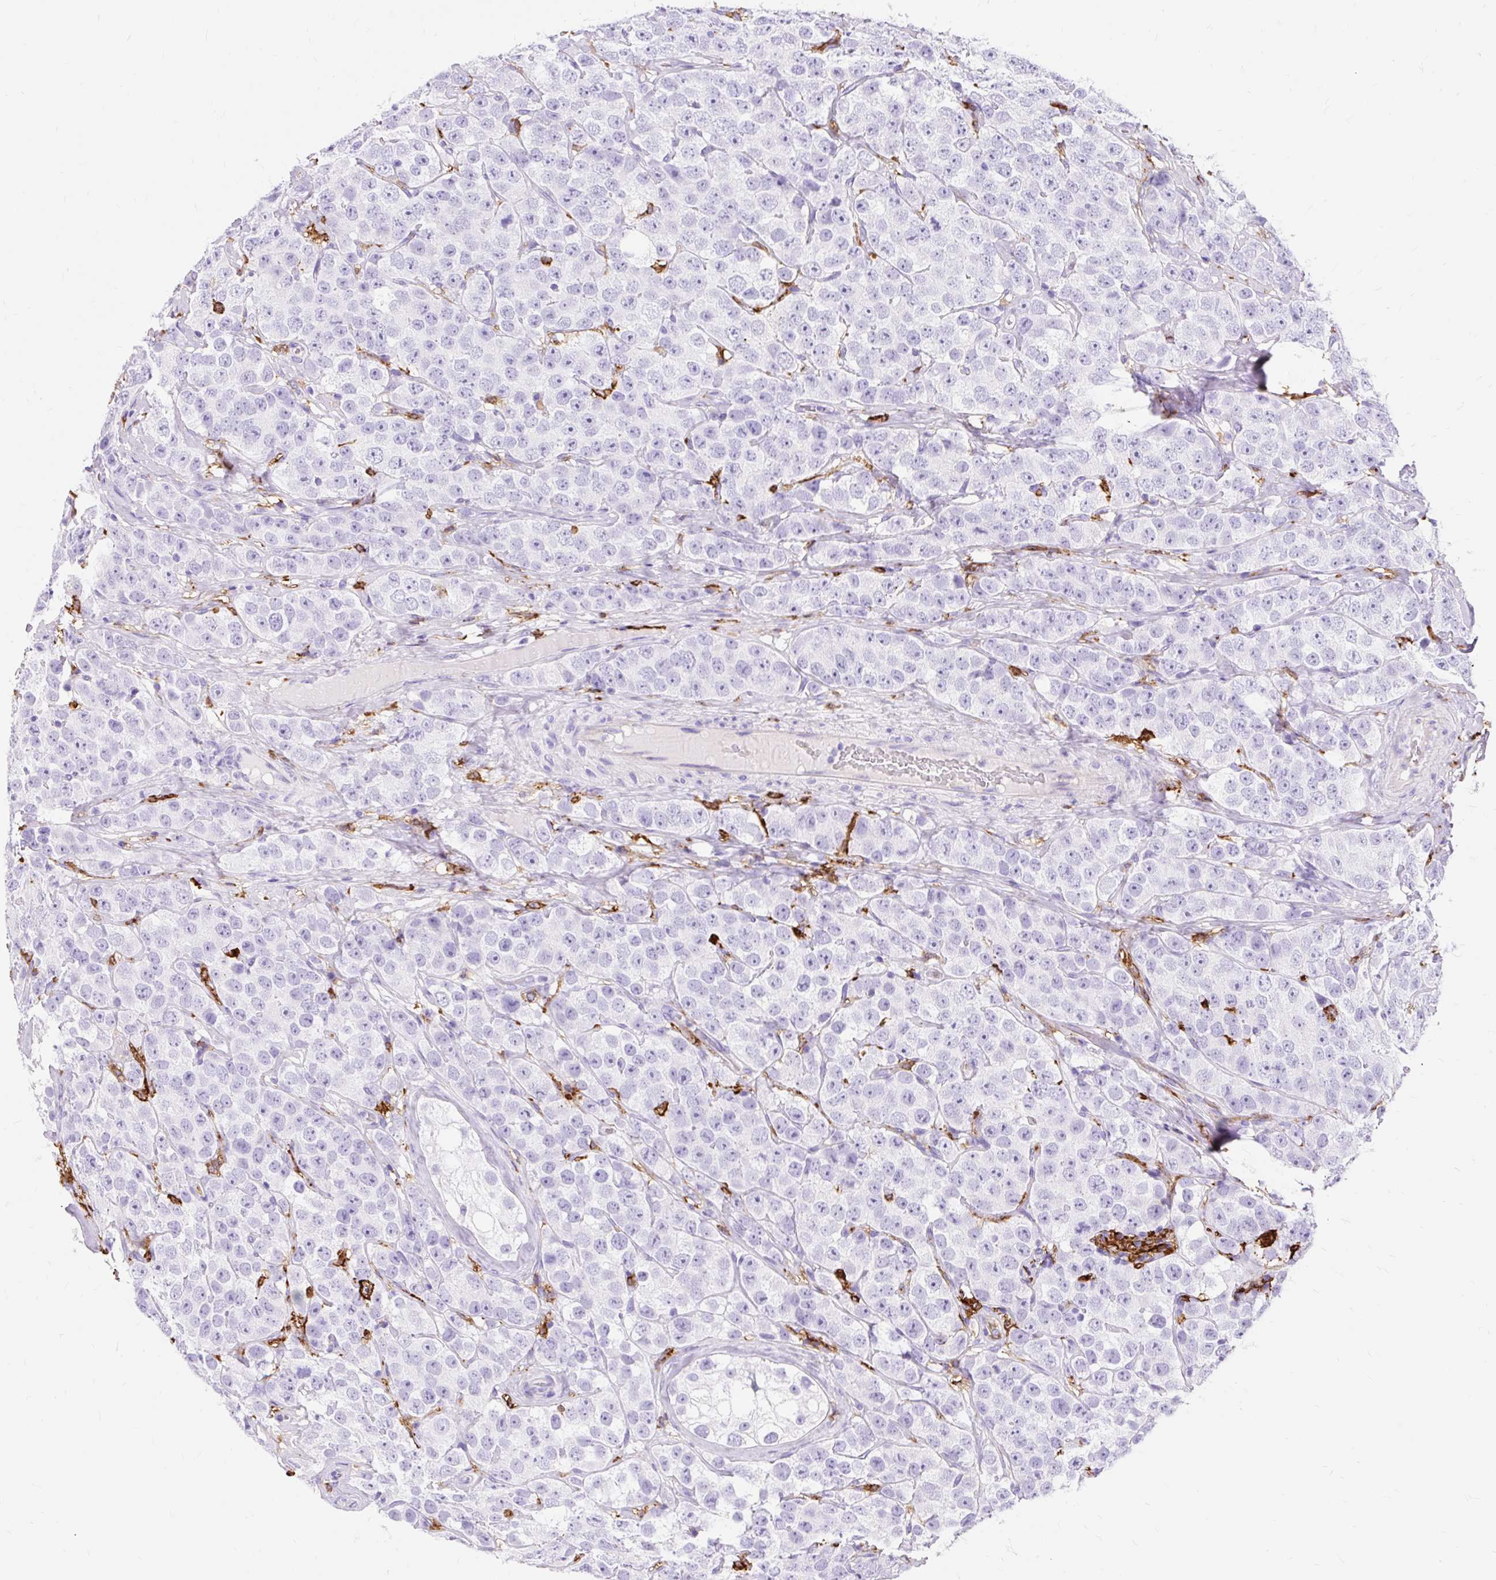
{"staining": {"intensity": "negative", "quantity": "none", "location": "none"}, "tissue": "testis cancer", "cell_type": "Tumor cells", "image_type": "cancer", "snomed": [{"axis": "morphology", "description": "Seminoma, NOS"}, {"axis": "topography", "description": "Testis"}], "caption": "This is an IHC image of human seminoma (testis). There is no staining in tumor cells.", "gene": "HLA-DRA", "patient": {"sex": "male", "age": 28}}